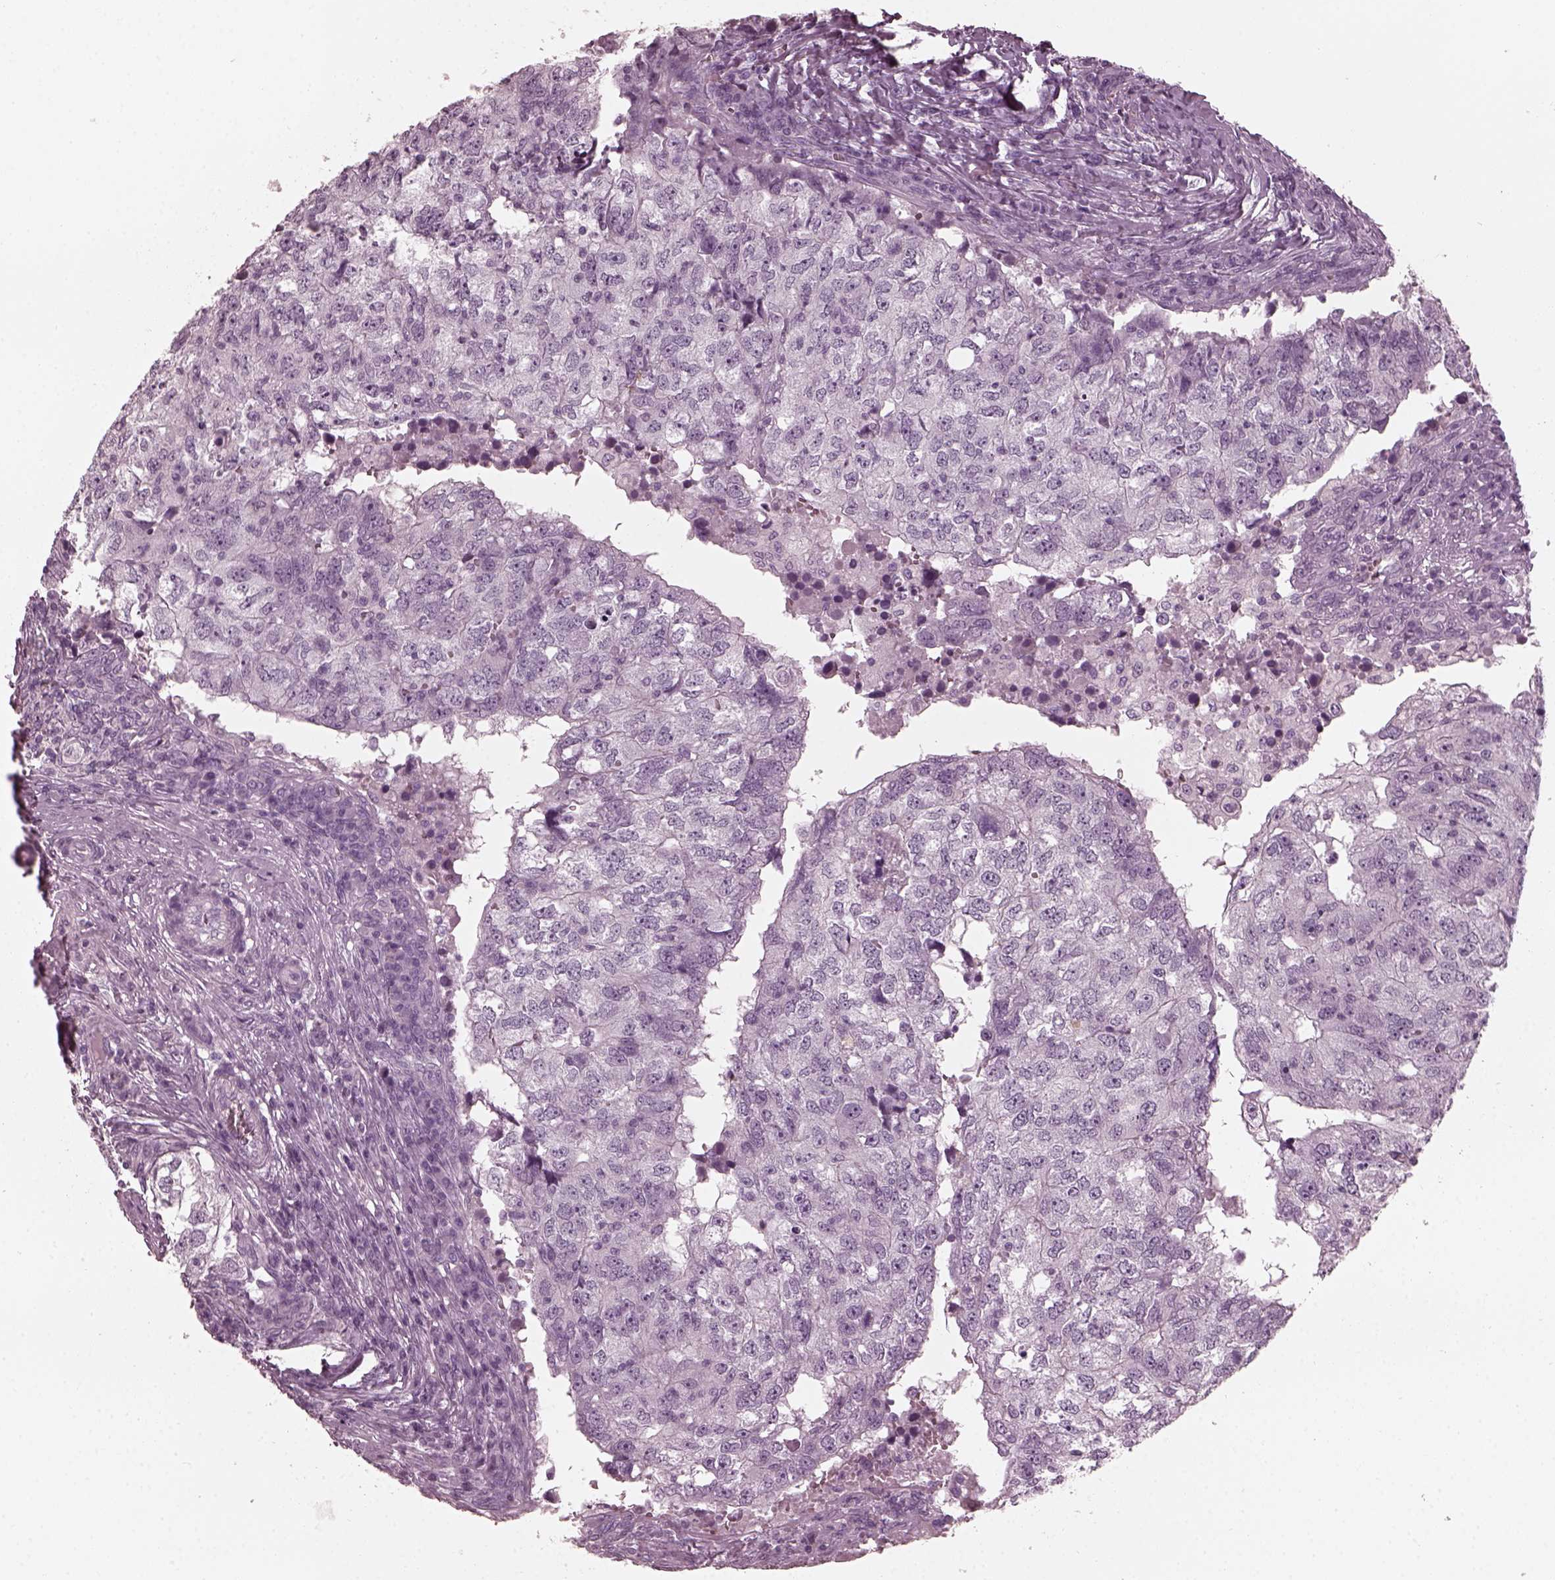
{"staining": {"intensity": "negative", "quantity": "none", "location": "none"}, "tissue": "breast cancer", "cell_type": "Tumor cells", "image_type": "cancer", "snomed": [{"axis": "morphology", "description": "Duct carcinoma"}, {"axis": "topography", "description": "Breast"}], "caption": "A histopathology image of human breast infiltrating ductal carcinoma is negative for staining in tumor cells. (Stains: DAB (3,3'-diaminobenzidine) immunohistochemistry with hematoxylin counter stain, Microscopy: brightfield microscopy at high magnification).", "gene": "GRM6", "patient": {"sex": "female", "age": 30}}